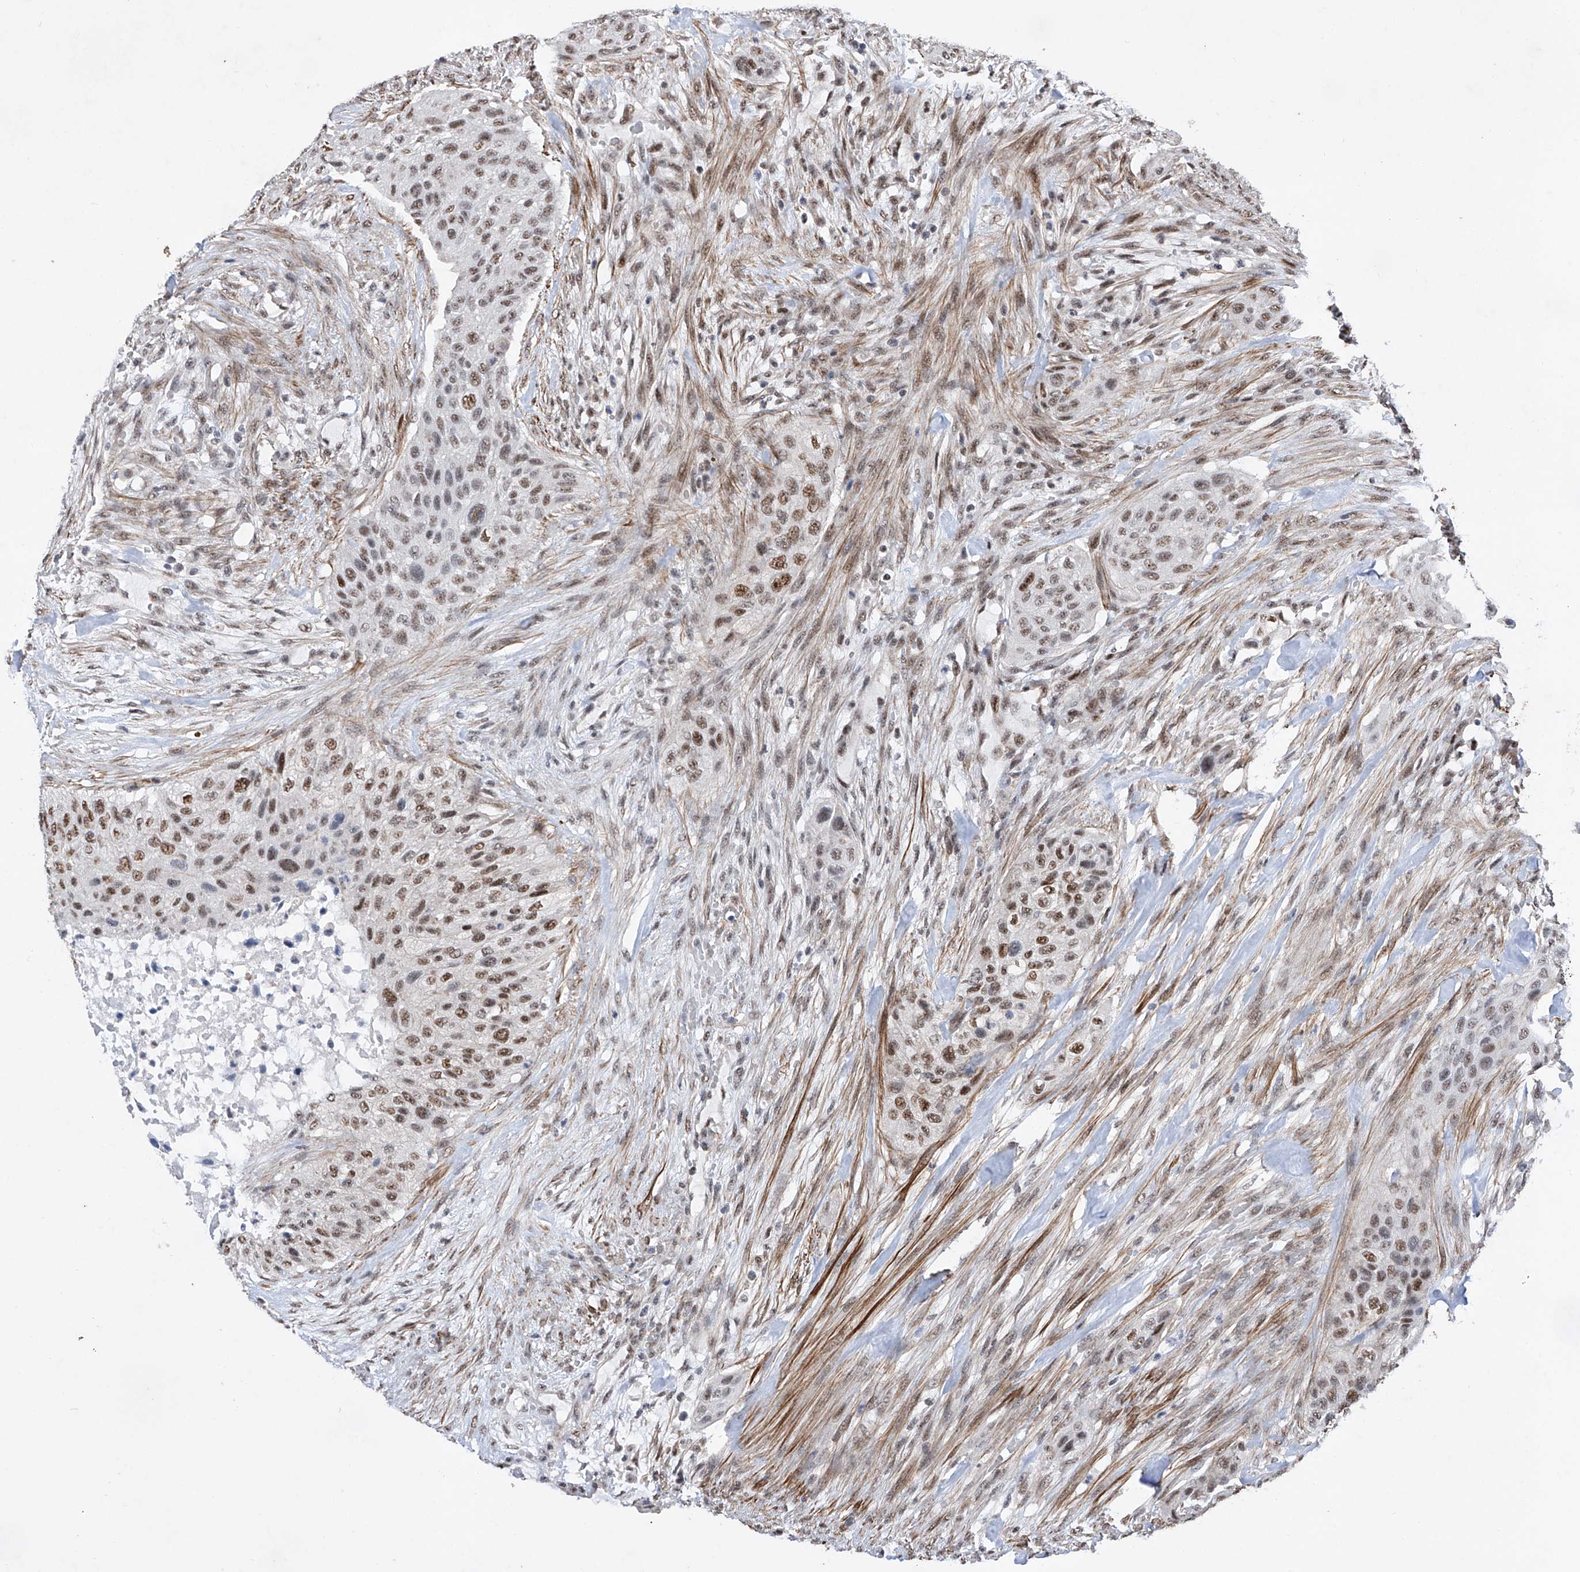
{"staining": {"intensity": "moderate", "quantity": ">75%", "location": "nuclear"}, "tissue": "urothelial cancer", "cell_type": "Tumor cells", "image_type": "cancer", "snomed": [{"axis": "morphology", "description": "Urothelial carcinoma, High grade"}, {"axis": "topography", "description": "Urinary bladder"}], "caption": "Moderate nuclear expression for a protein is appreciated in approximately >75% of tumor cells of high-grade urothelial carcinoma using immunohistochemistry.", "gene": "NFATC4", "patient": {"sex": "male", "age": 35}}